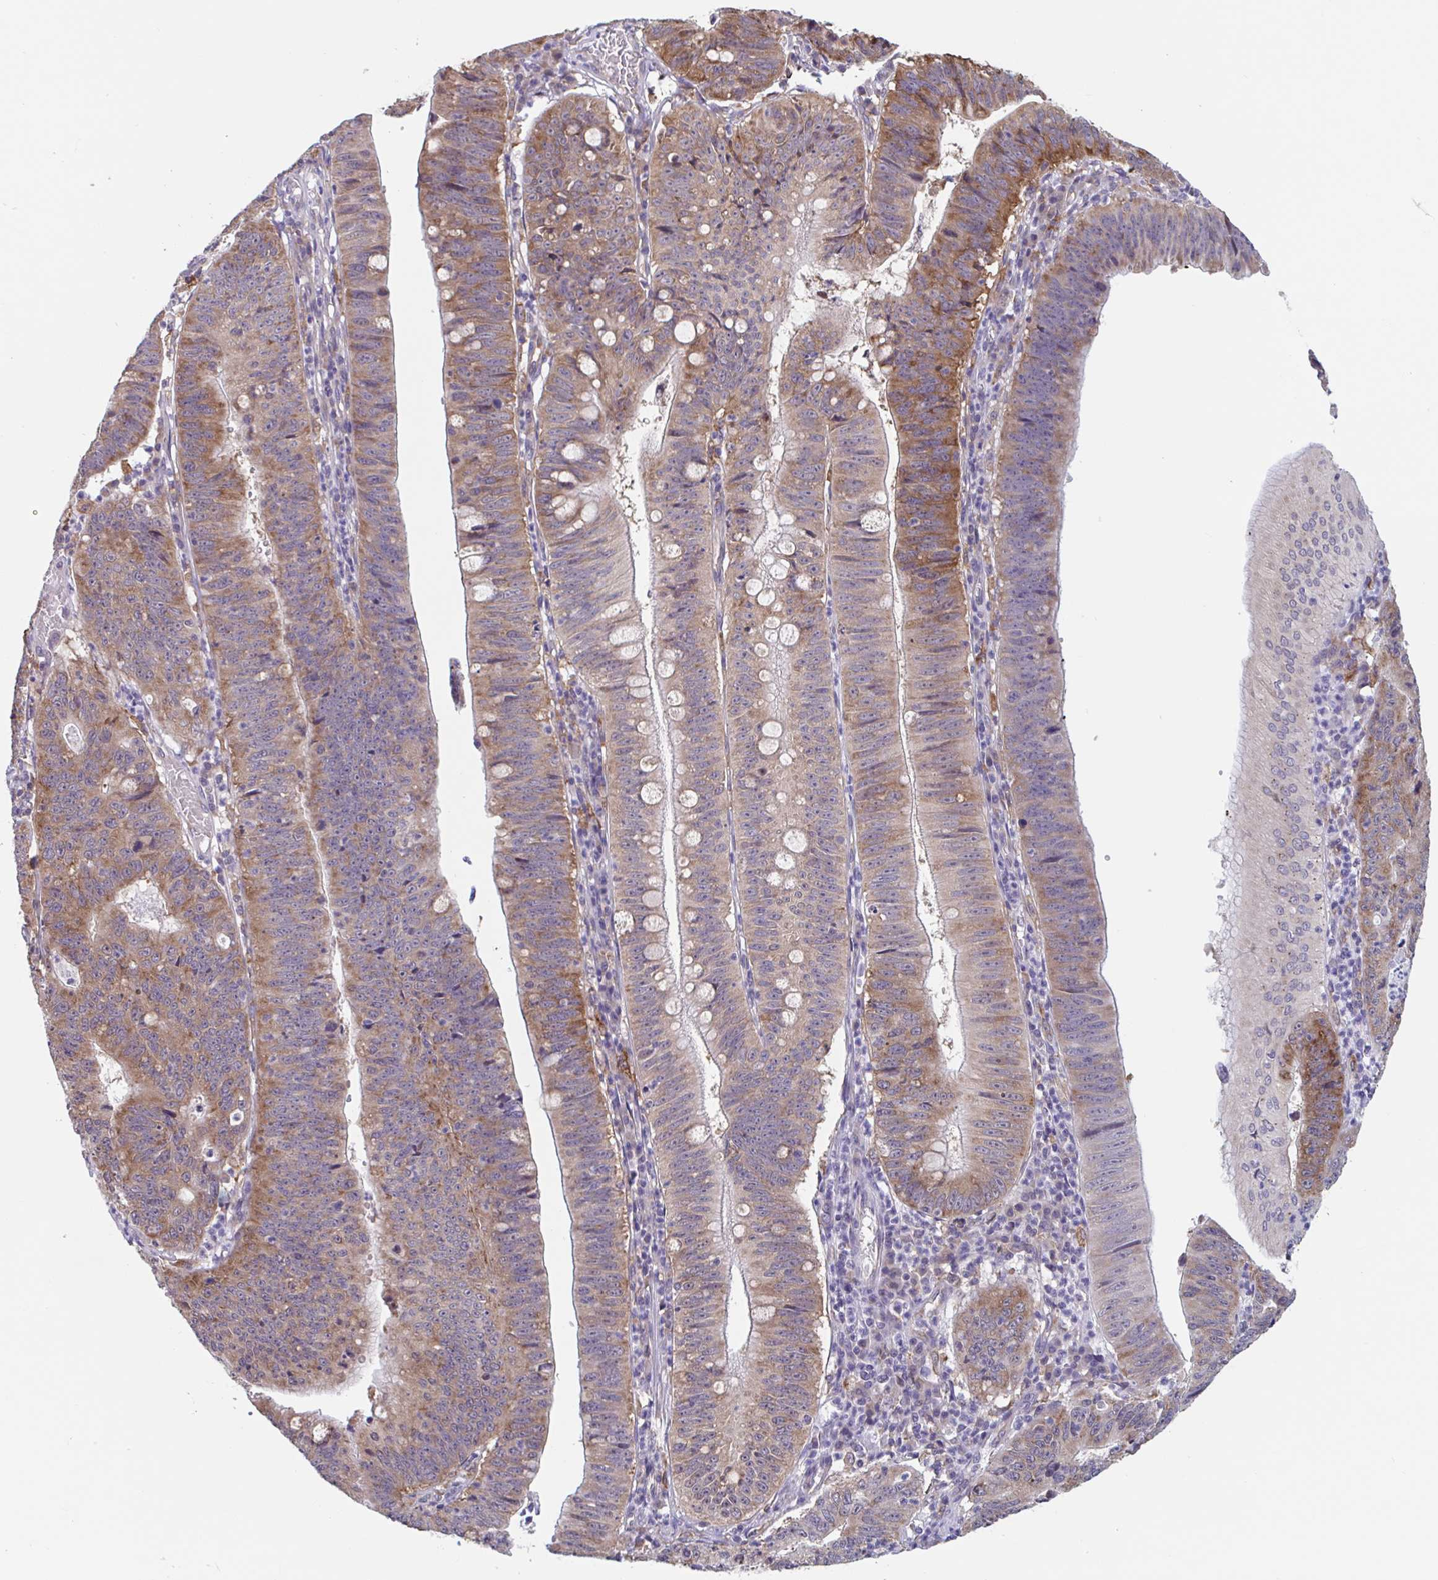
{"staining": {"intensity": "moderate", "quantity": "25%-75%", "location": "cytoplasmic/membranous"}, "tissue": "stomach cancer", "cell_type": "Tumor cells", "image_type": "cancer", "snomed": [{"axis": "morphology", "description": "Adenocarcinoma, NOS"}, {"axis": "topography", "description": "Stomach"}], "caption": "The immunohistochemical stain labels moderate cytoplasmic/membranous positivity in tumor cells of adenocarcinoma (stomach) tissue. (DAB IHC with brightfield microscopy, high magnification).", "gene": "SNX8", "patient": {"sex": "male", "age": 59}}